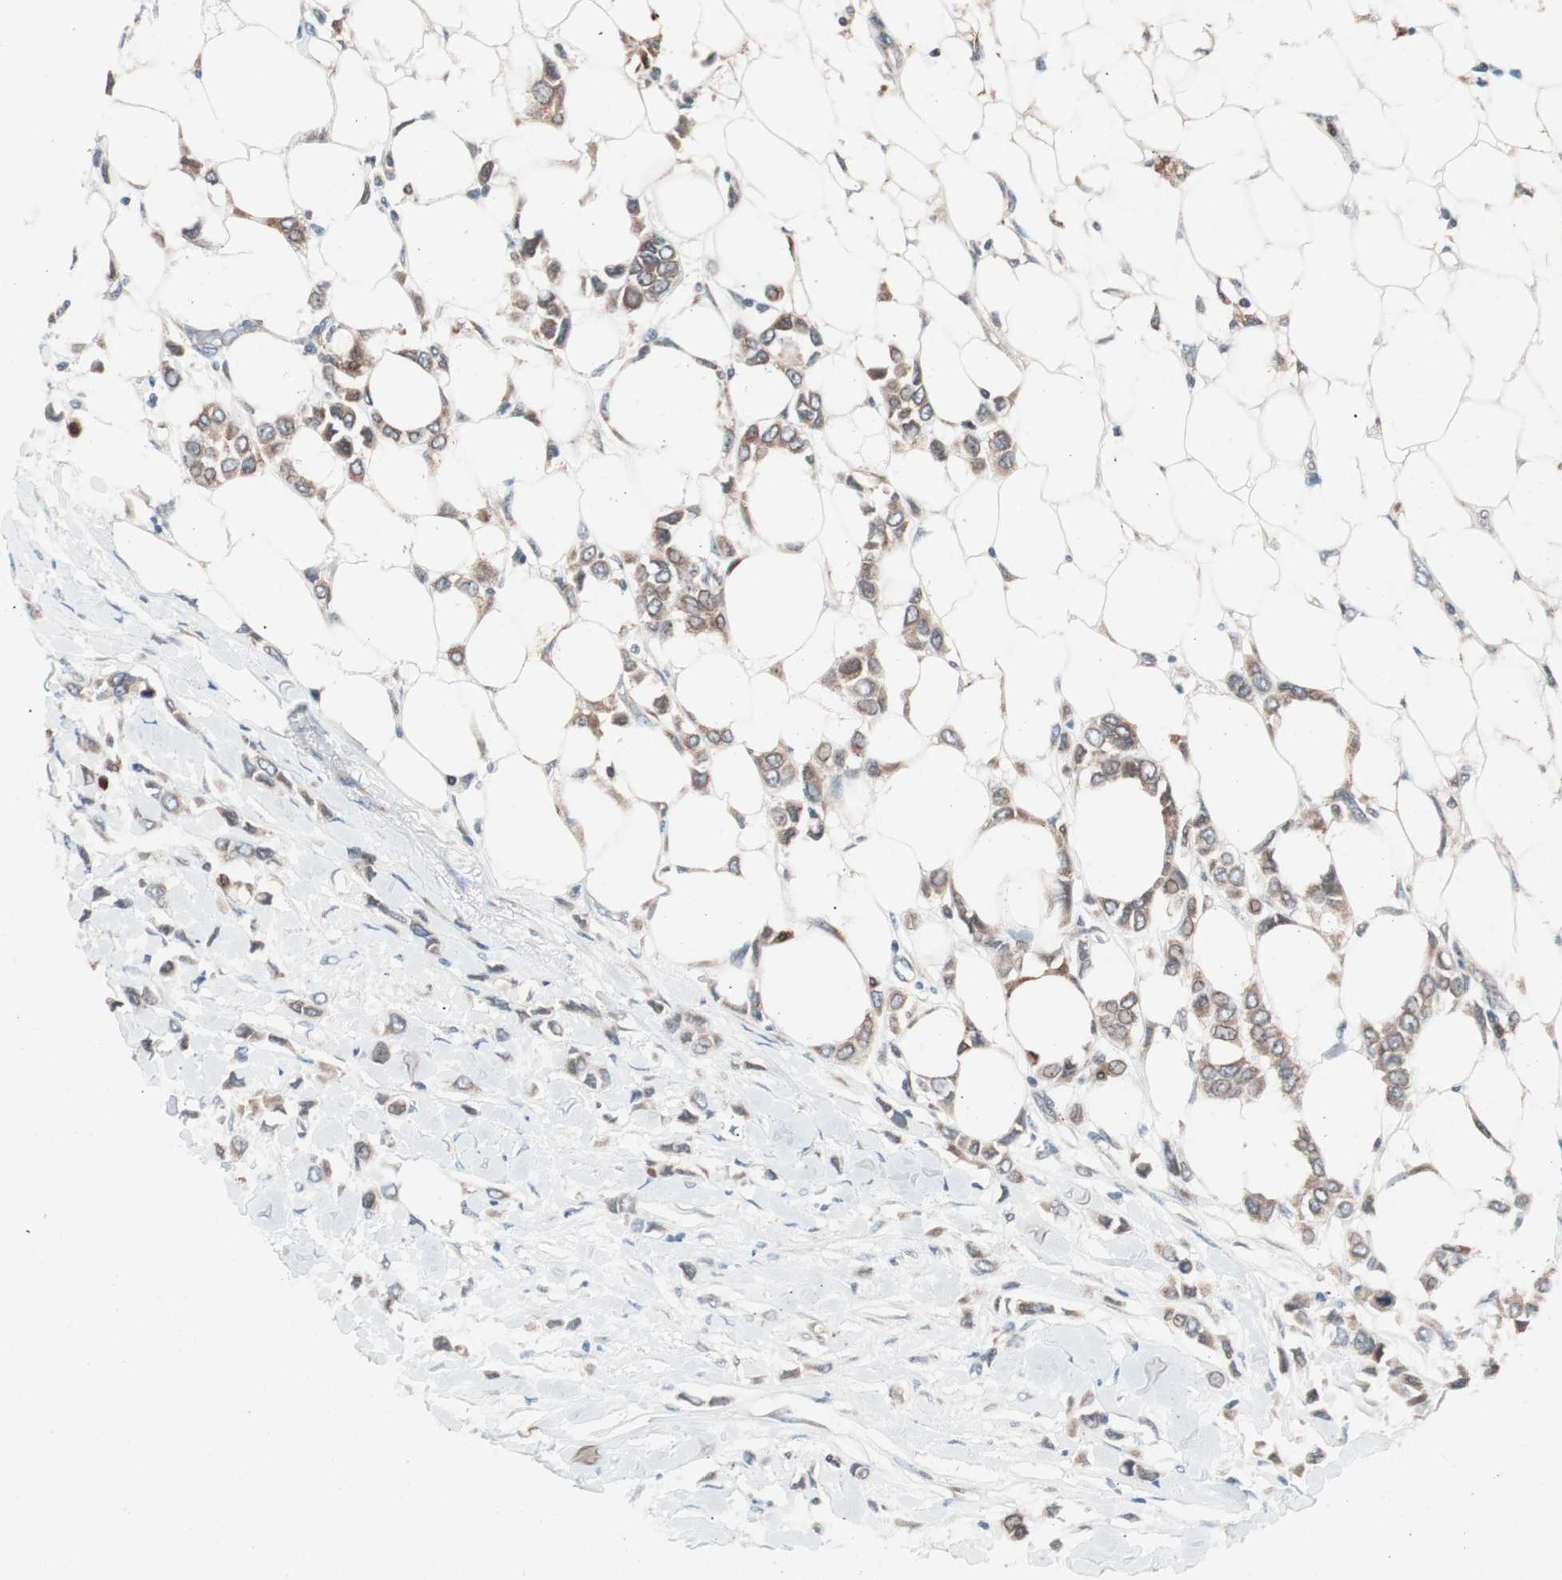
{"staining": {"intensity": "moderate", "quantity": ">75%", "location": "cytoplasmic/membranous"}, "tissue": "breast cancer", "cell_type": "Tumor cells", "image_type": "cancer", "snomed": [{"axis": "morphology", "description": "Lobular carcinoma"}, {"axis": "topography", "description": "Breast"}], "caption": "Moderate cytoplasmic/membranous positivity for a protein is present in about >75% of tumor cells of lobular carcinoma (breast) using immunohistochemistry (IHC).", "gene": "FAAH", "patient": {"sex": "female", "age": 51}}